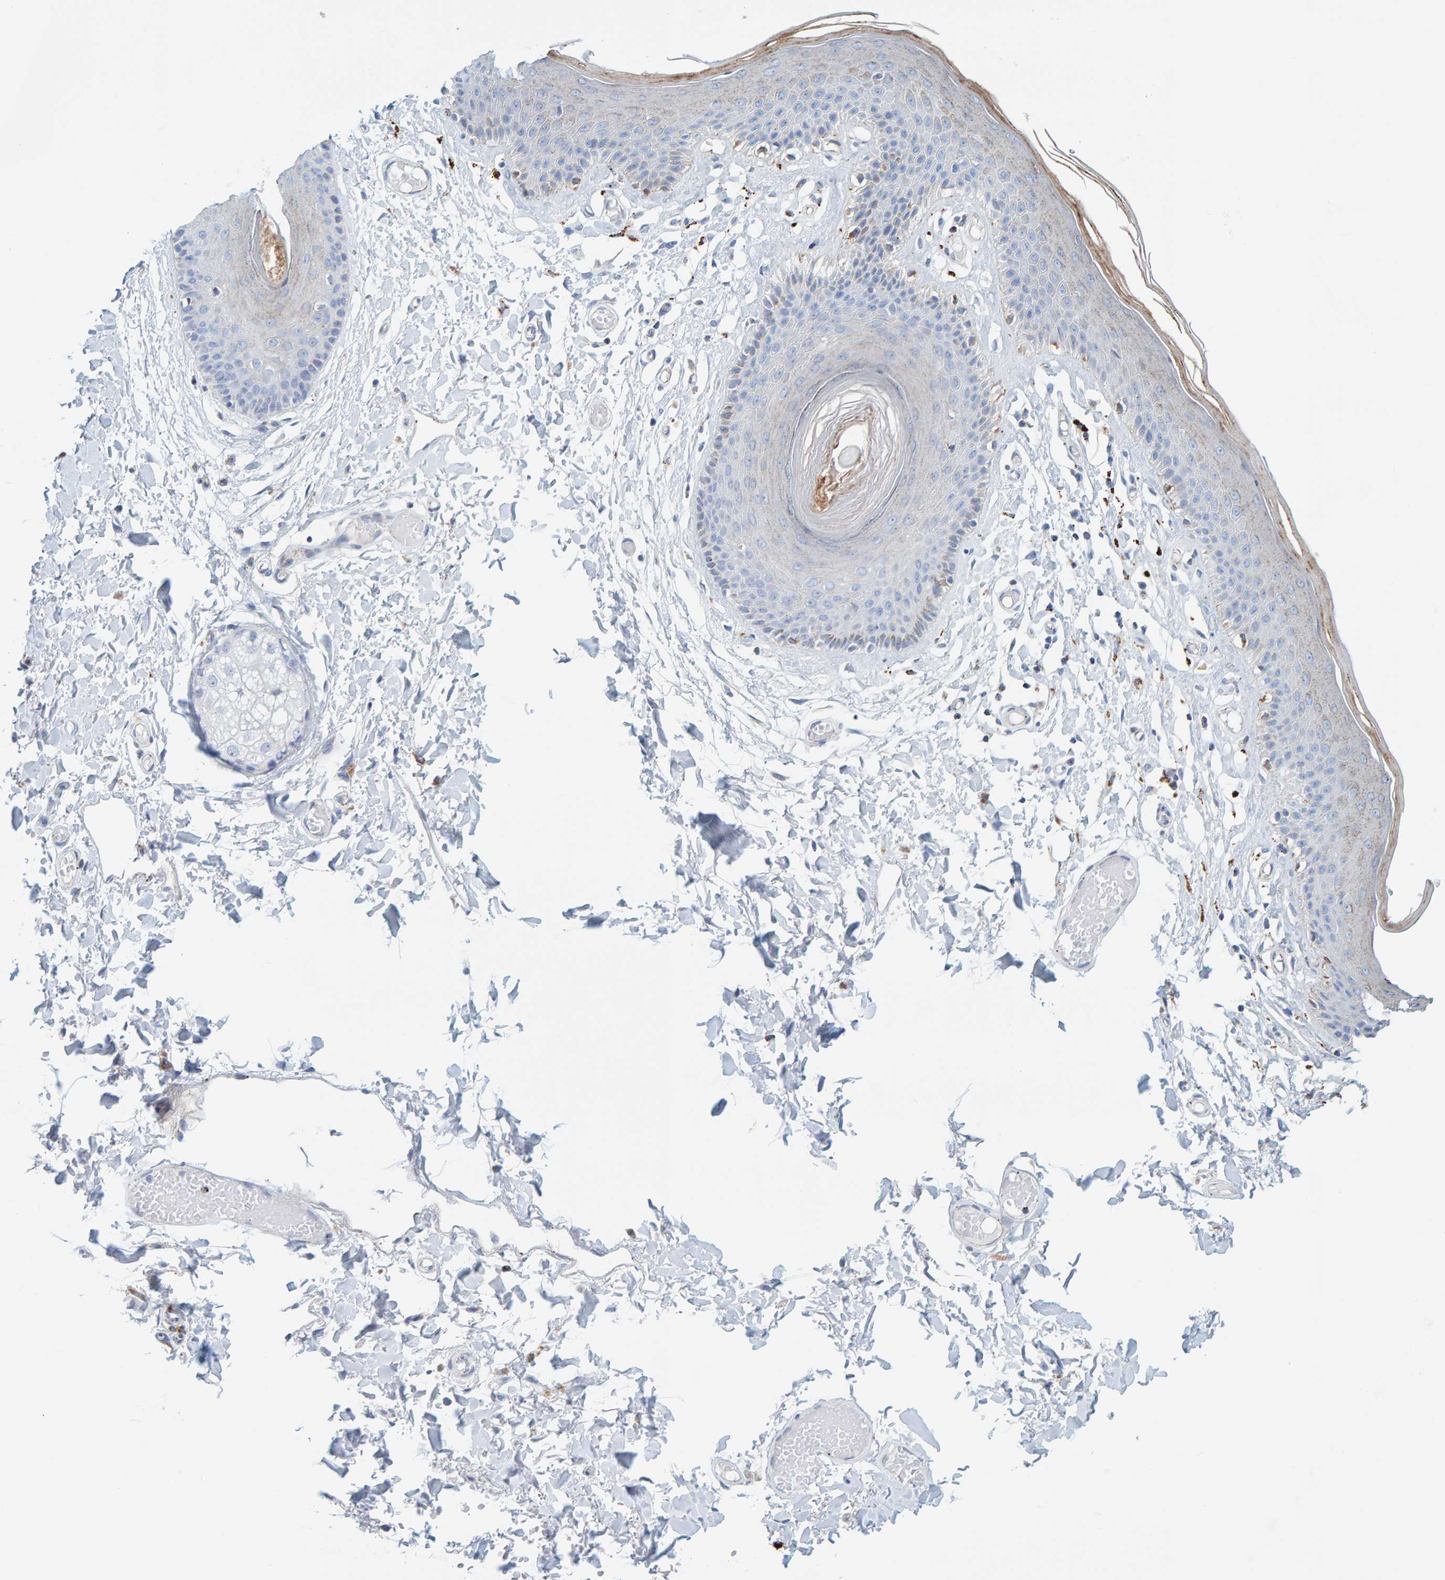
{"staining": {"intensity": "weak", "quantity": "<25%", "location": "cytoplasmic/membranous"}, "tissue": "skin", "cell_type": "Epidermal cells", "image_type": "normal", "snomed": [{"axis": "morphology", "description": "Normal tissue, NOS"}, {"axis": "topography", "description": "Vulva"}], "caption": "Immunohistochemistry (IHC) photomicrograph of benign skin stained for a protein (brown), which exhibits no staining in epidermal cells.", "gene": "BIN3", "patient": {"sex": "female", "age": 73}}